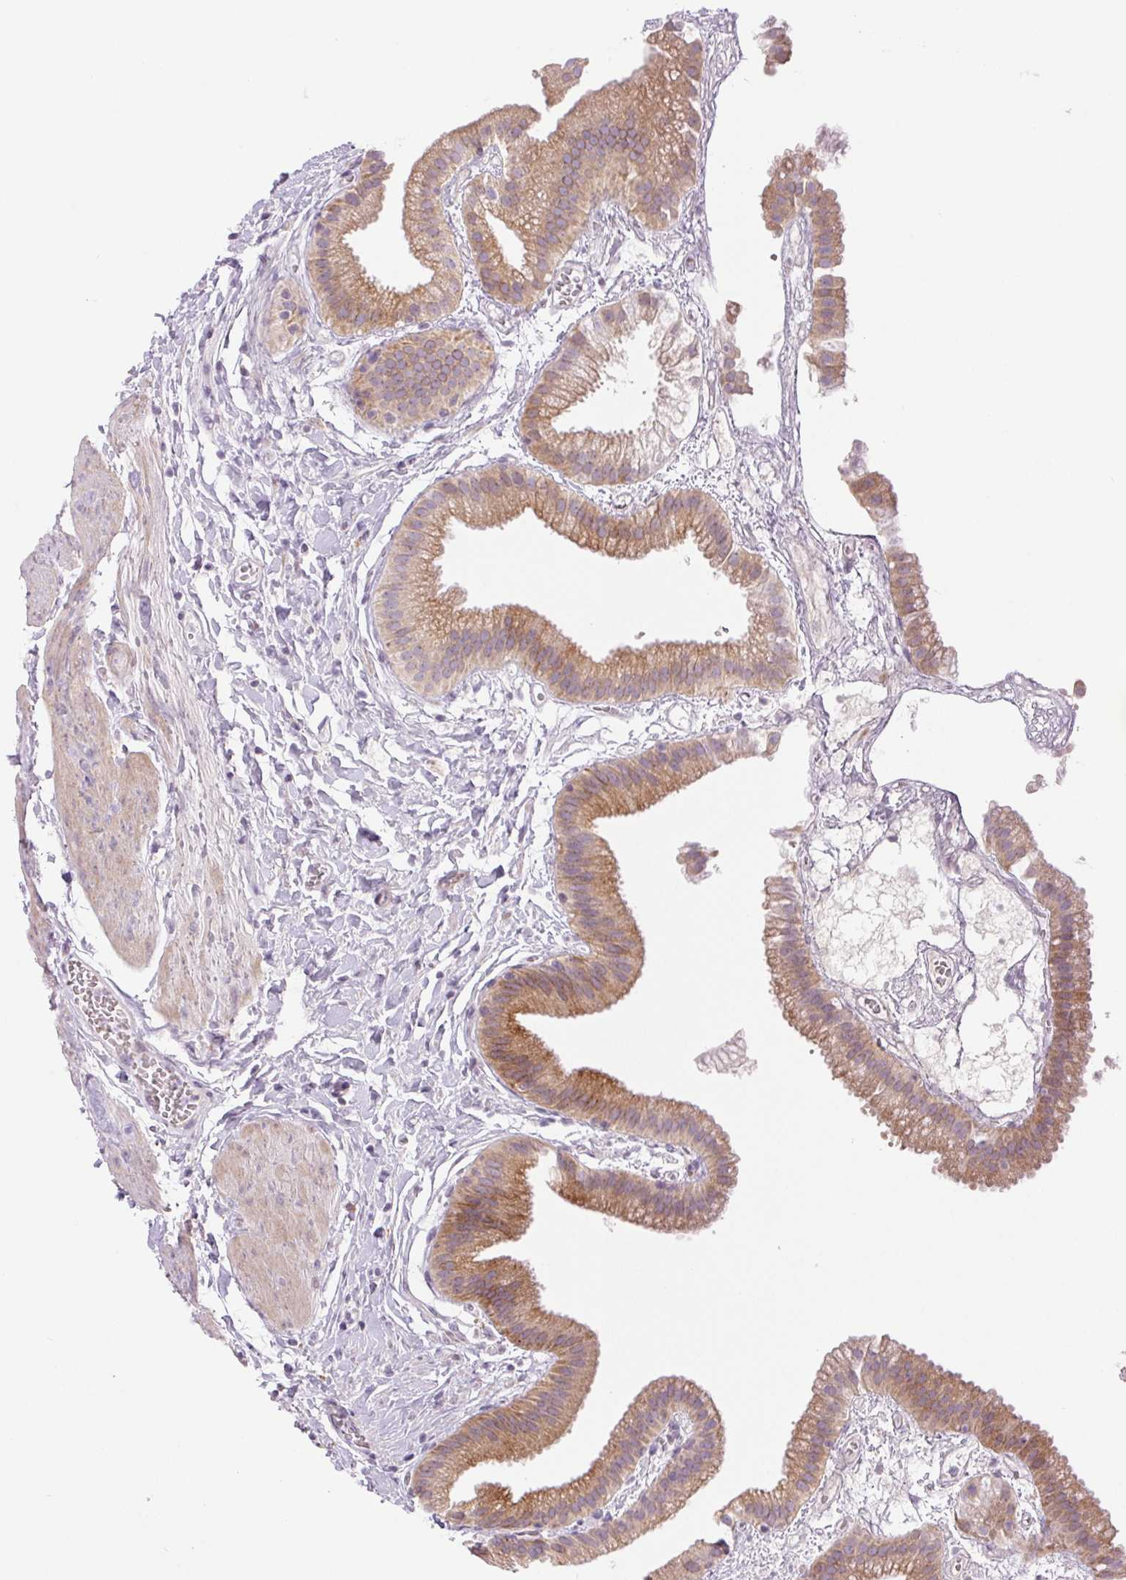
{"staining": {"intensity": "weak", "quantity": ">75%", "location": "cytoplasmic/membranous"}, "tissue": "gallbladder", "cell_type": "Glandular cells", "image_type": "normal", "snomed": [{"axis": "morphology", "description": "Normal tissue, NOS"}, {"axis": "topography", "description": "Gallbladder"}], "caption": "High-magnification brightfield microscopy of benign gallbladder stained with DAB (brown) and counterstained with hematoxylin (blue). glandular cells exhibit weak cytoplasmic/membranous positivity is appreciated in approximately>75% of cells. (DAB IHC with brightfield microscopy, high magnification).", "gene": "METTL17", "patient": {"sex": "female", "age": 63}}